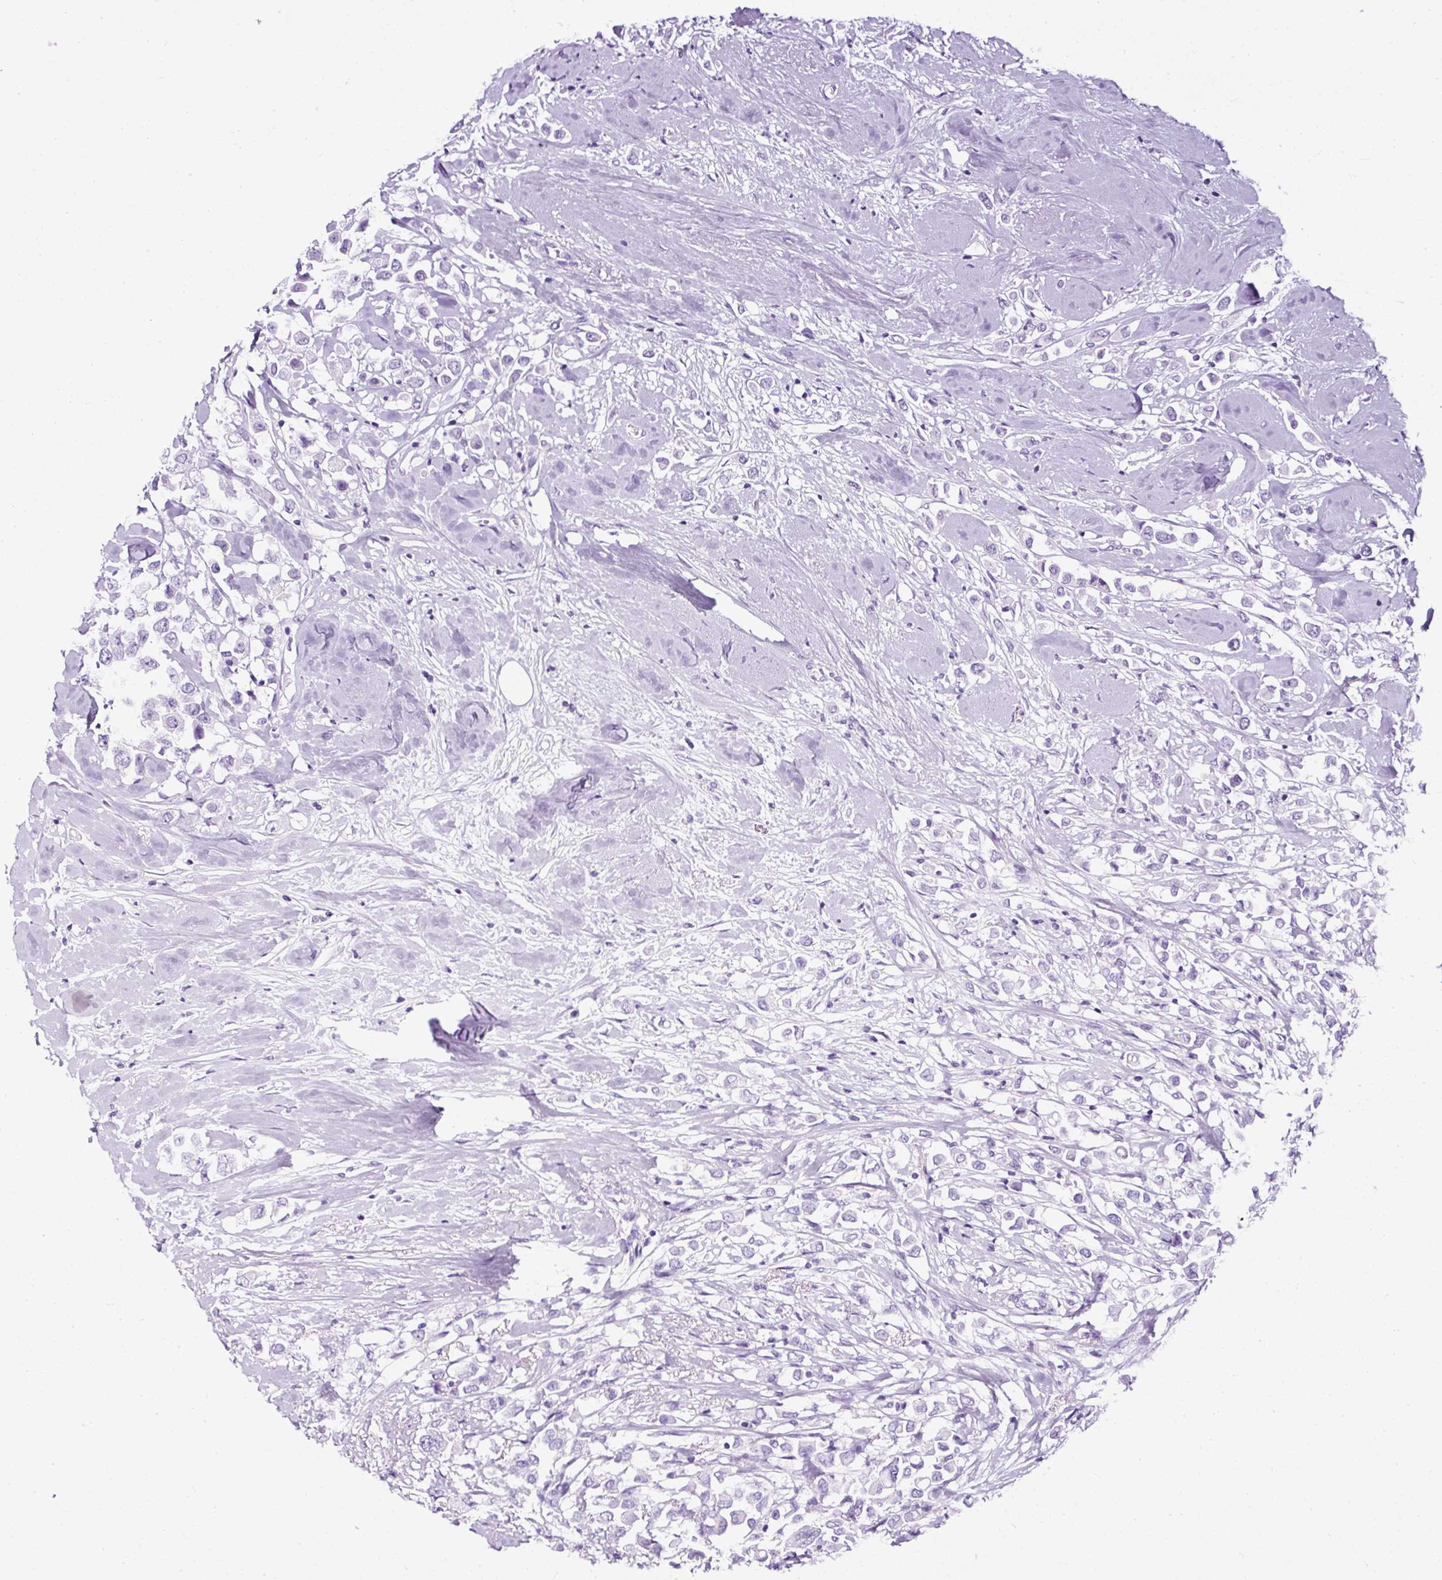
{"staining": {"intensity": "negative", "quantity": "none", "location": "none"}, "tissue": "breast cancer", "cell_type": "Tumor cells", "image_type": "cancer", "snomed": [{"axis": "morphology", "description": "Duct carcinoma"}, {"axis": "topography", "description": "Breast"}], "caption": "DAB (3,3'-diaminobenzidine) immunohistochemical staining of breast invasive ductal carcinoma shows no significant expression in tumor cells.", "gene": "NTS", "patient": {"sex": "female", "age": 61}}